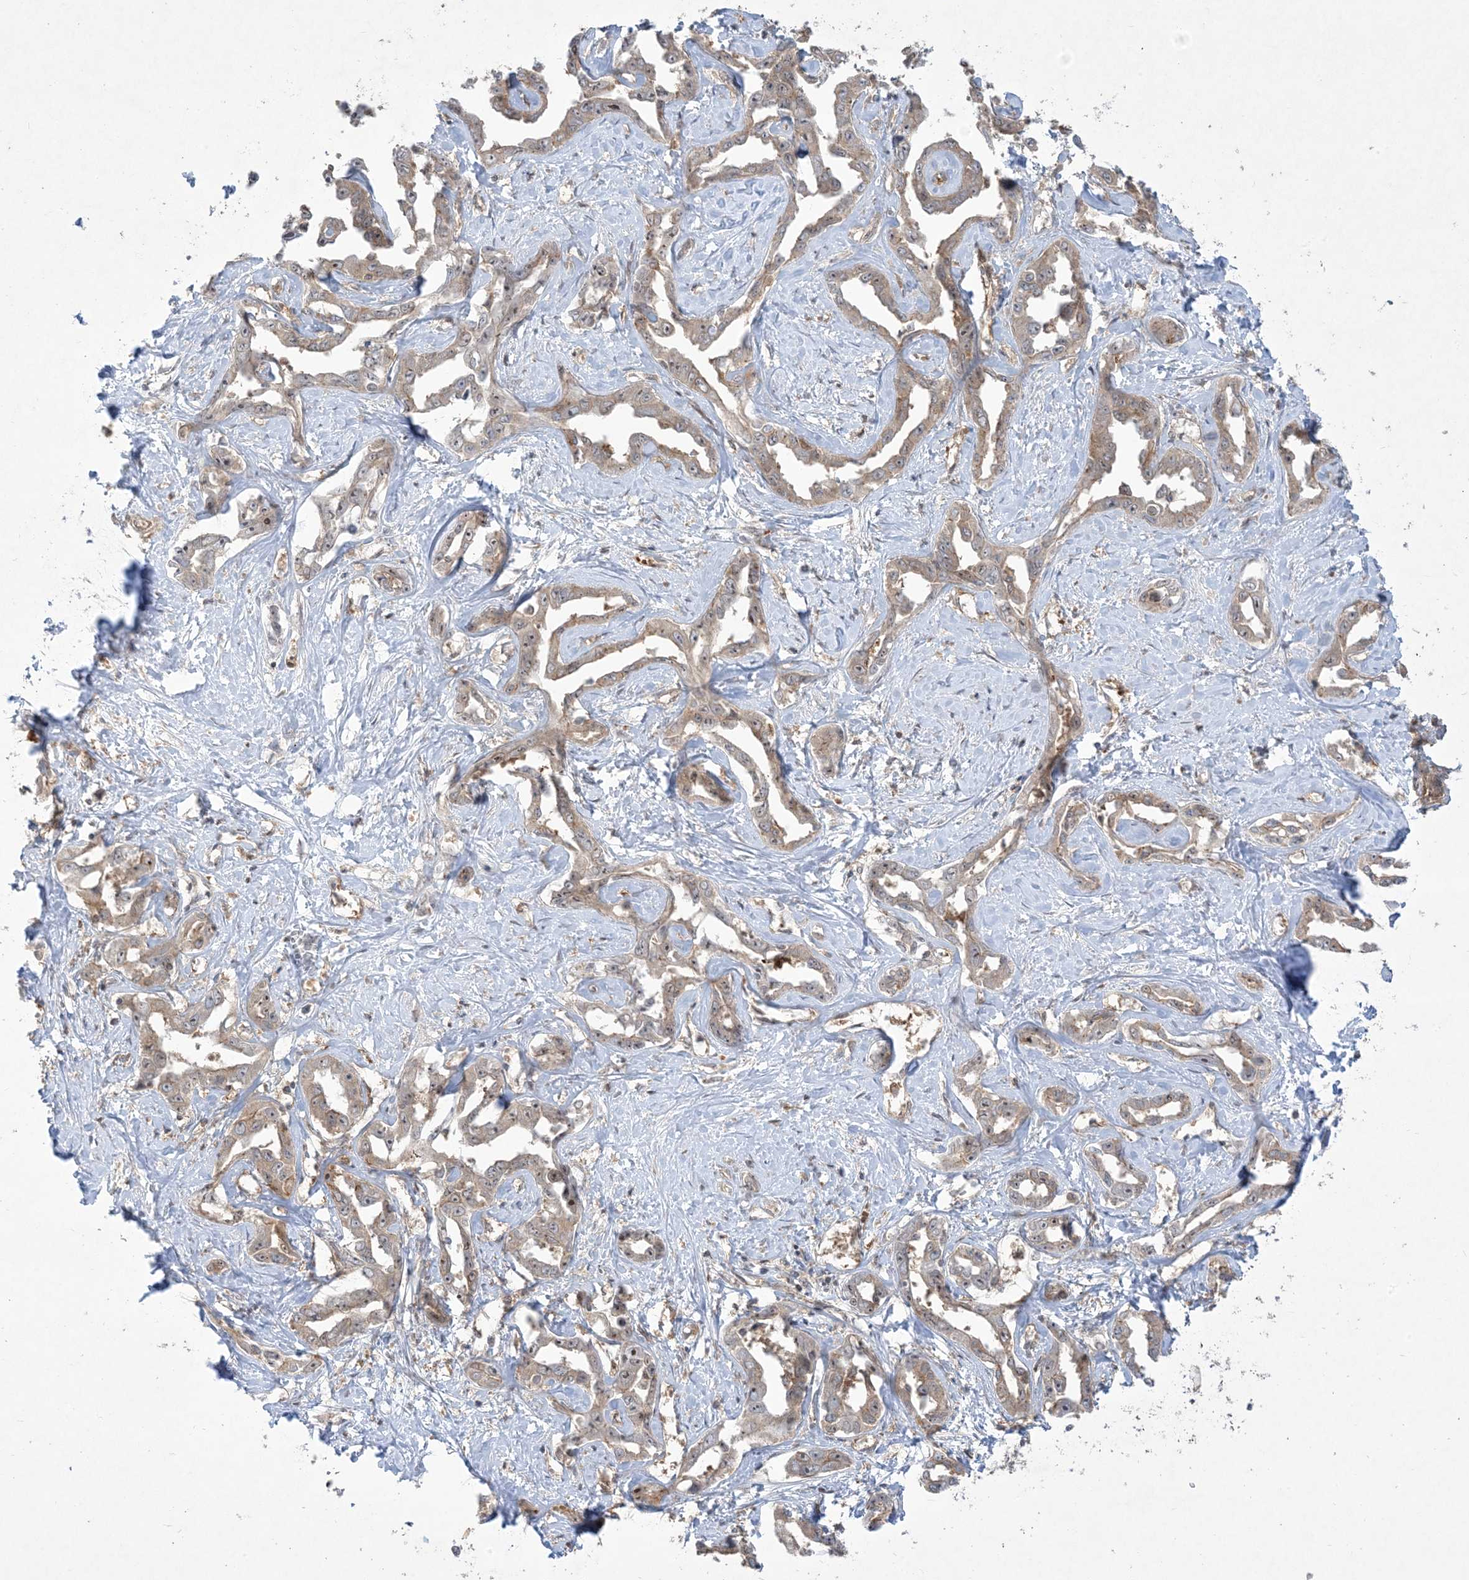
{"staining": {"intensity": "weak", "quantity": ">75%", "location": "cytoplasmic/membranous,nuclear"}, "tissue": "liver cancer", "cell_type": "Tumor cells", "image_type": "cancer", "snomed": [{"axis": "morphology", "description": "Cholangiocarcinoma"}, {"axis": "topography", "description": "Liver"}], "caption": "This is a micrograph of immunohistochemistry staining of liver cancer (cholangiocarcinoma), which shows weak expression in the cytoplasmic/membranous and nuclear of tumor cells.", "gene": "SOGA3", "patient": {"sex": "male", "age": 59}}